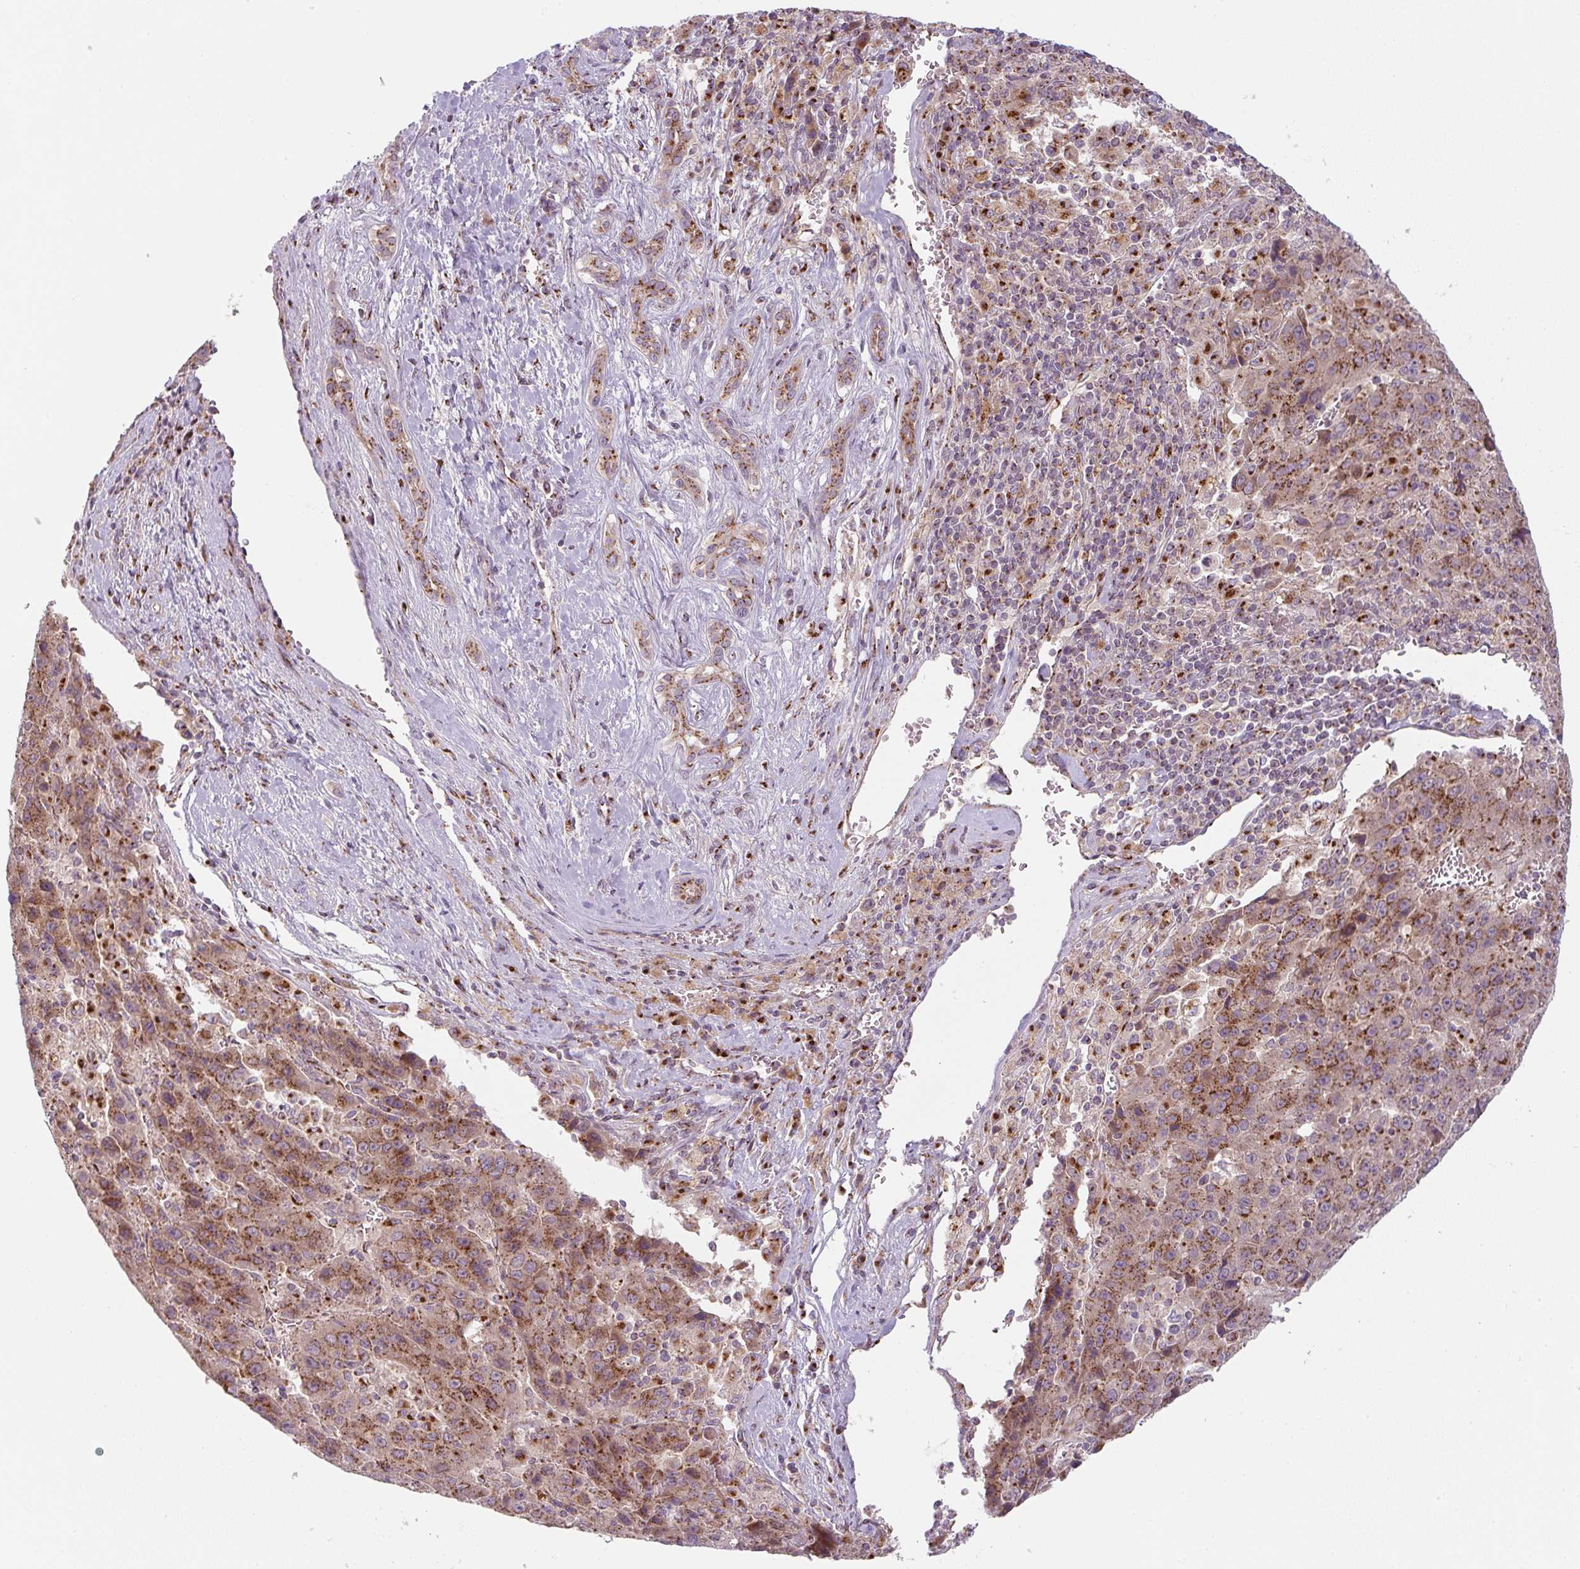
{"staining": {"intensity": "strong", "quantity": ">75%", "location": "cytoplasmic/membranous"}, "tissue": "liver cancer", "cell_type": "Tumor cells", "image_type": "cancer", "snomed": [{"axis": "morphology", "description": "Carcinoma, Hepatocellular, NOS"}, {"axis": "topography", "description": "Liver"}], "caption": "Strong cytoplasmic/membranous expression for a protein is present in approximately >75% of tumor cells of liver cancer (hepatocellular carcinoma) using IHC.", "gene": "GVQW3", "patient": {"sex": "female", "age": 53}}